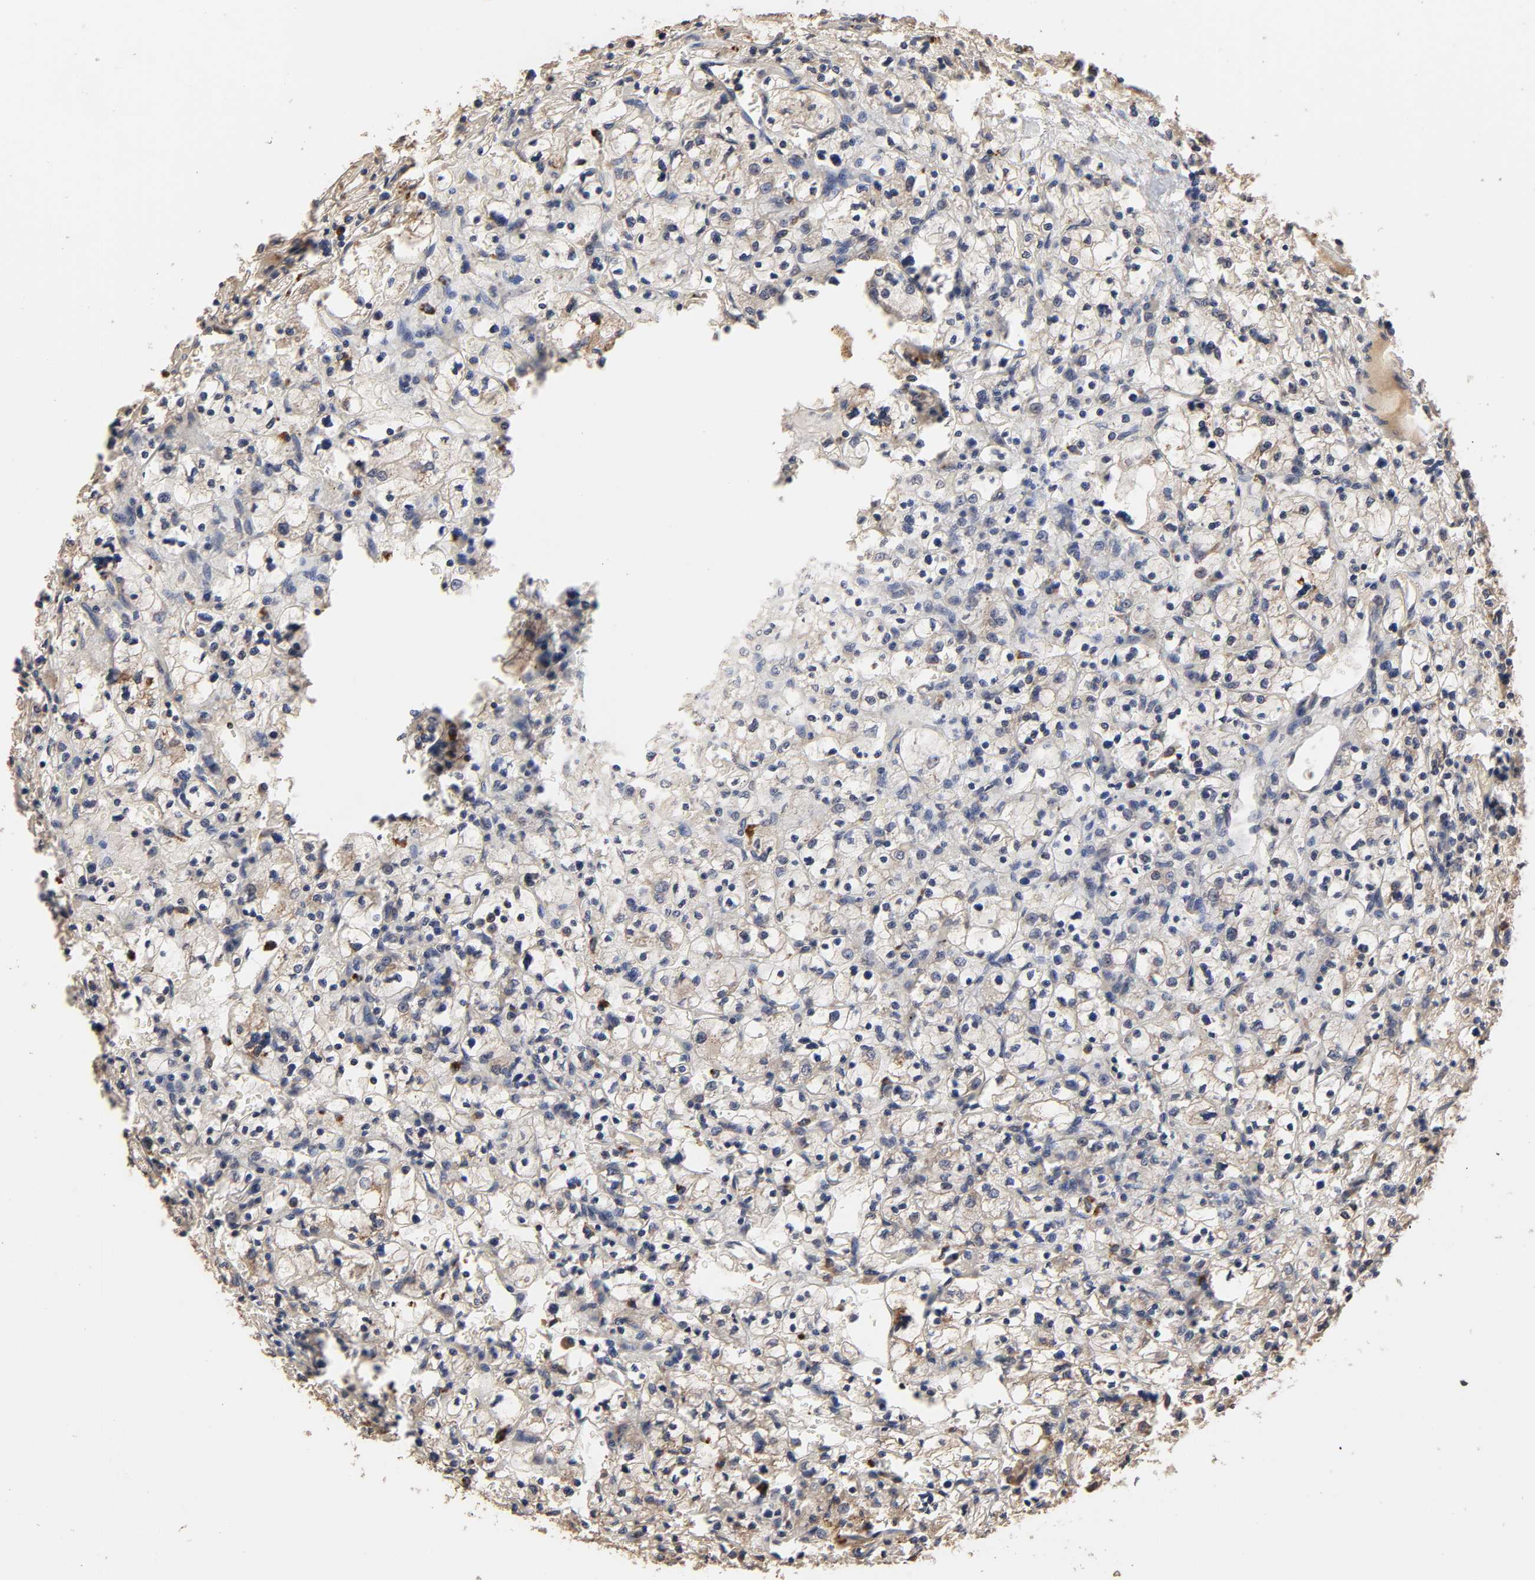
{"staining": {"intensity": "weak", "quantity": "<25%", "location": "cytoplasmic/membranous"}, "tissue": "renal cancer", "cell_type": "Tumor cells", "image_type": "cancer", "snomed": [{"axis": "morphology", "description": "Adenocarcinoma, NOS"}, {"axis": "topography", "description": "Kidney"}], "caption": "DAB immunohistochemical staining of human renal cancer displays no significant staining in tumor cells. (DAB (3,3'-diaminobenzidine) IHC with hematoxylin counter stain).", "gene": "EIF4G2", "patient": {"sex": "female", "age": 83}}